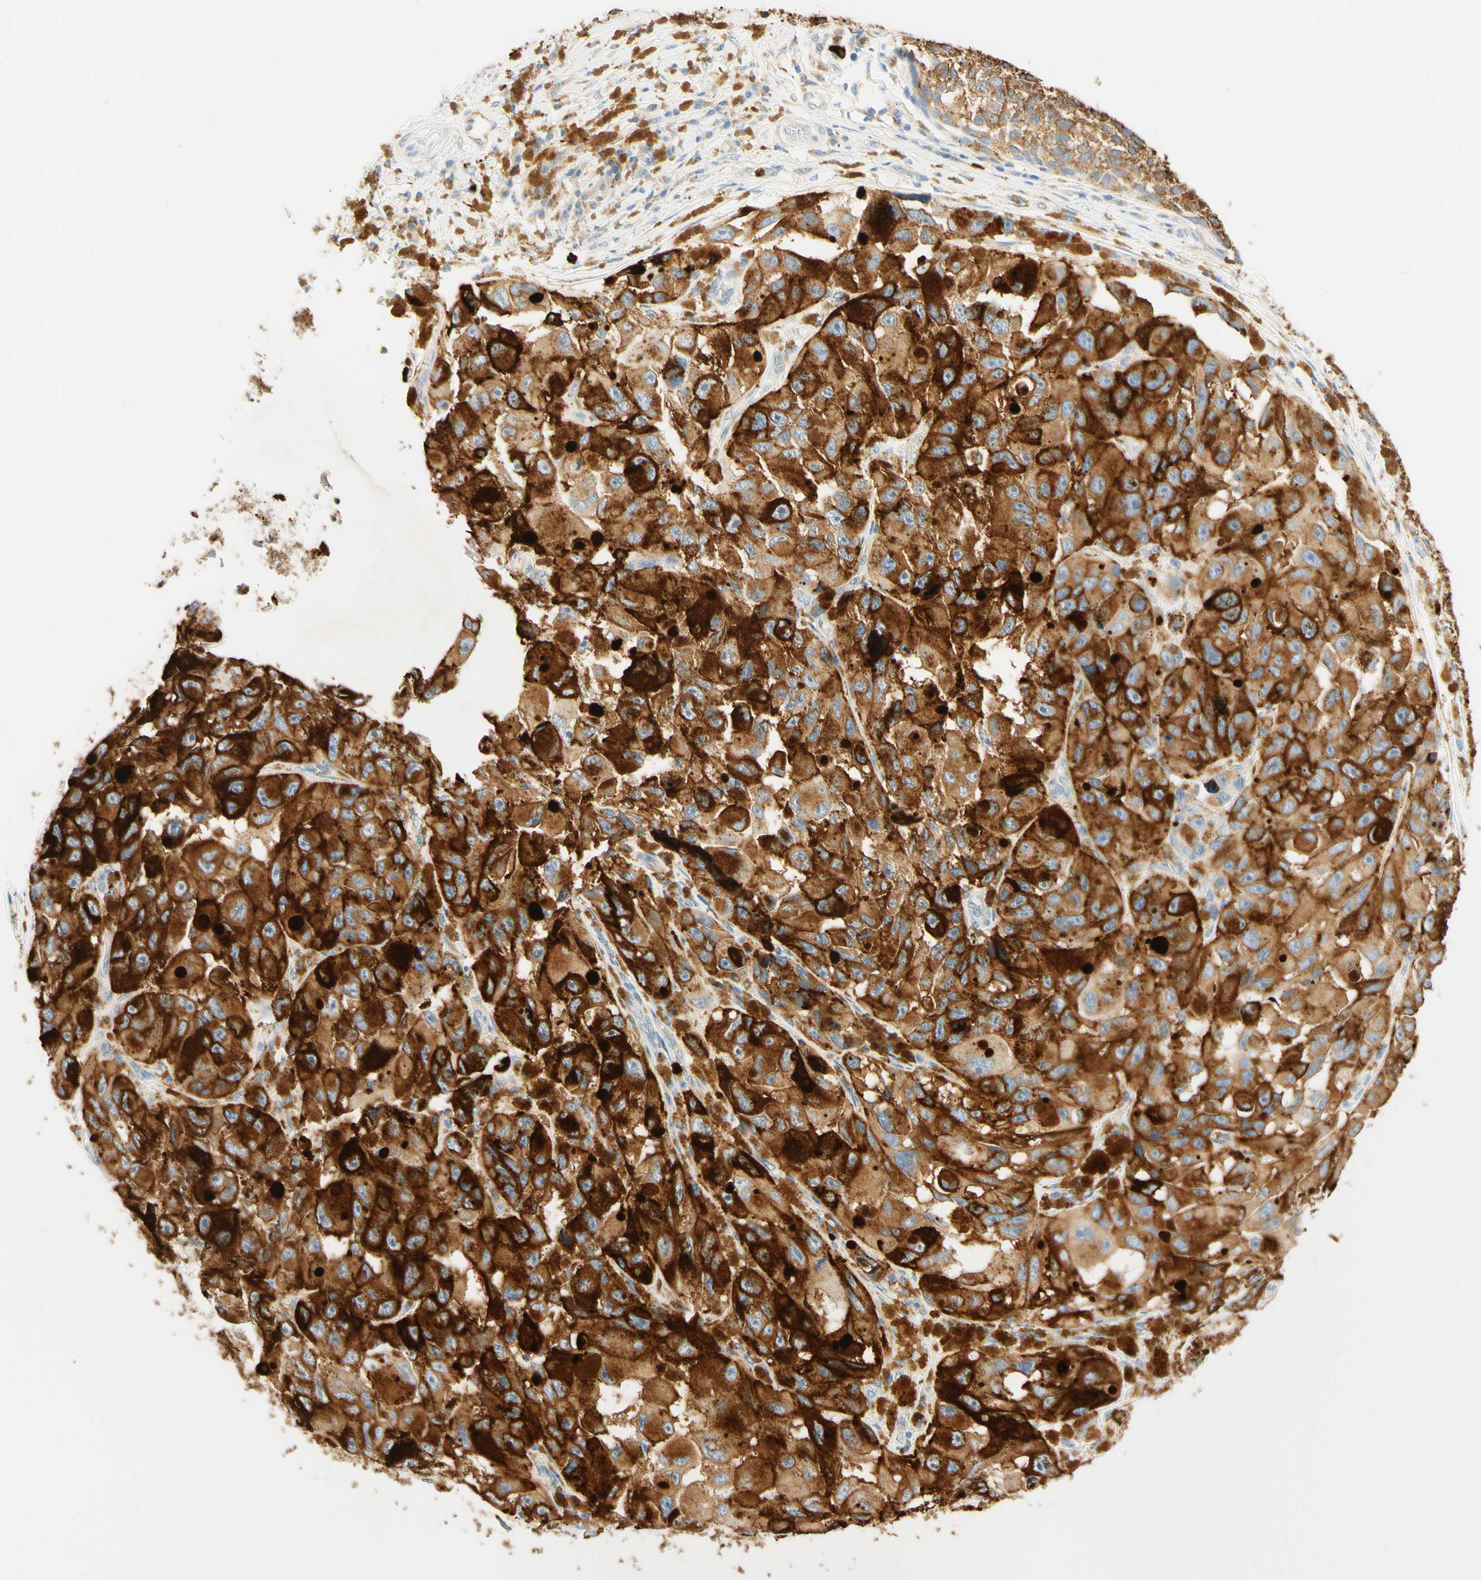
{"staining": {"intensity": "strong", "quantity": ">75%", "location": "cytoplasmic/membranous"}, "tissue": "melanoma", "cell_type": "Tumor cells", "image_type": "cancer", "snomed": [{"axis": "morphology", "description": "Malignant melanoma, NOS"}, {"axis": "topography", "description": "Skin"}], "caption": "Immunohistochemical staining of malignant melanoma displays strong cytoplasmic/membranous protein staining in approximately >75% of tumor cells.", "gene": "CD63", "patient": {"sex": "female", "age": 73}}